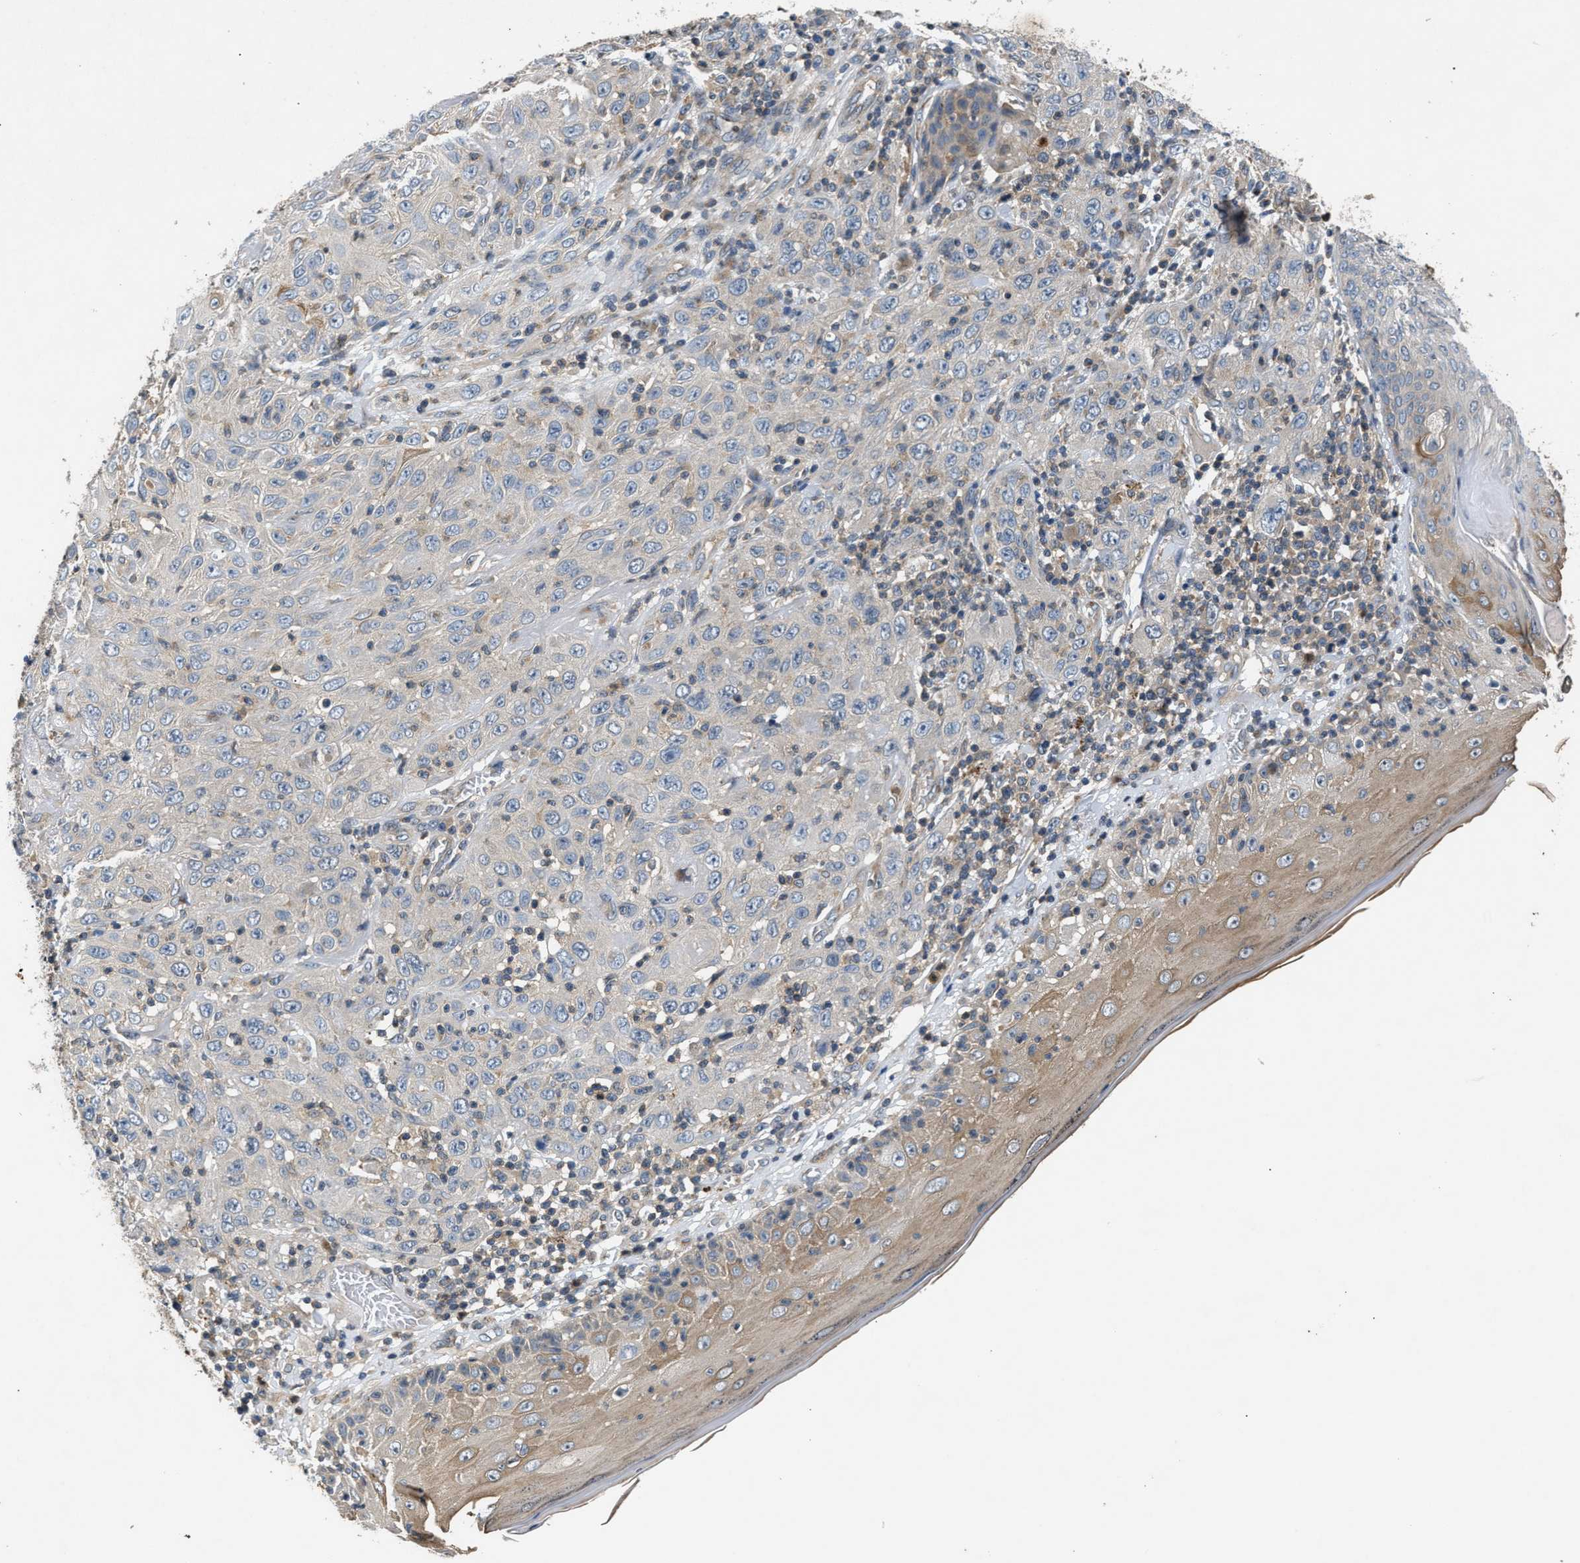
{"staining": {"intensity": "negative", "quantity": "none", "location": "none"}, "tissue": "skin cancer", "cell_type": "Tumor cells", "image_type": "cancer", "snomed": [{"axis": "morphology", "description": "Squamous cell carcinoma, NOS"}, {"axis": "topography", "description": "Skin"}], "caption": "High power microscopy micrograph of an immunohistochemistry image of skin cancer, revealing no significant staining in tumor cells. (DAB IHC, high magnification).", "gene": "CHUK", "patient": {"sex": "female", "age": 88}}